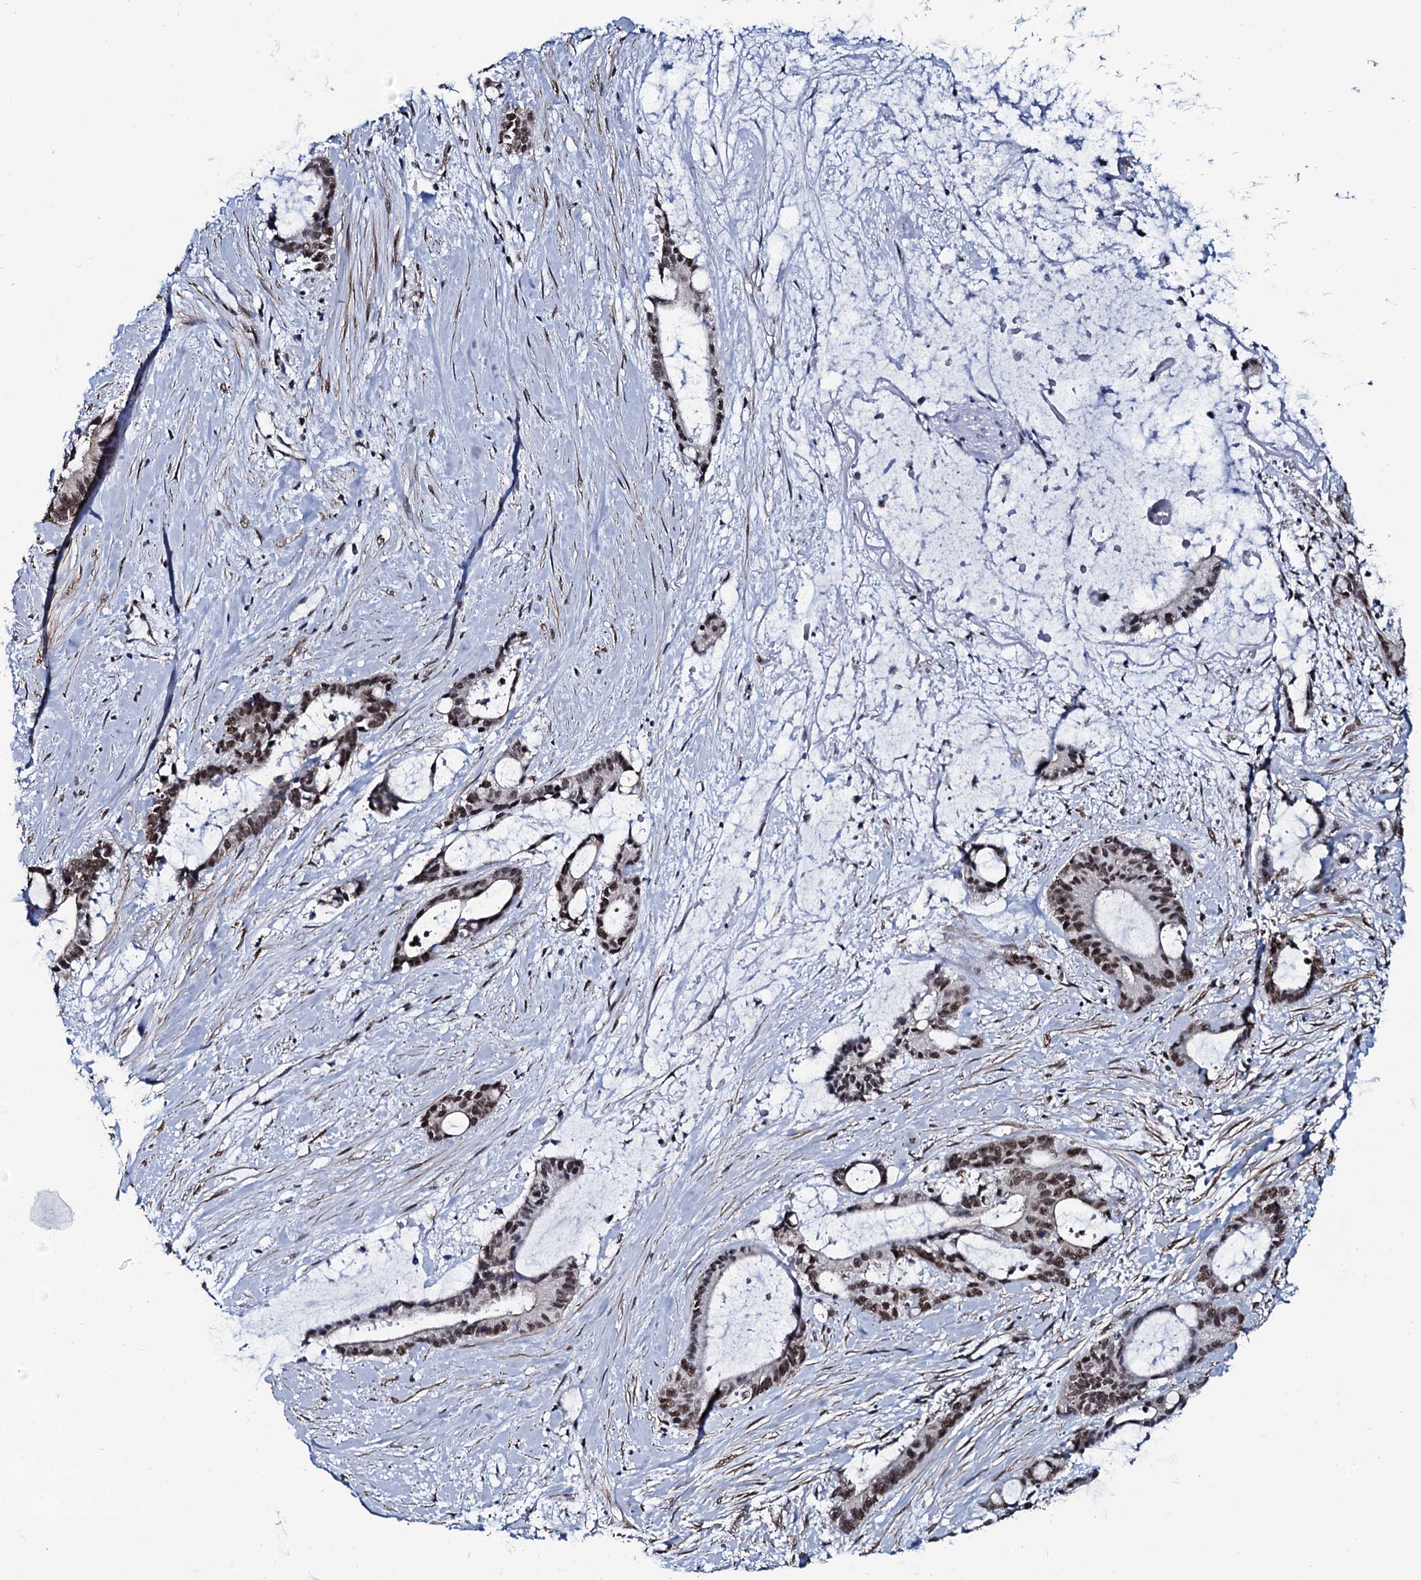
{"staining": {"intensity": "moderate", "quantity": ">75%", "location": "nuclear"}, "tissue": "liver cancer", "cell_type": "Tumor cells", "image_type": "cancer", "snomed": [{"axis": "morphology", "description": "Normal tissue, NOS"}, {"axis": "morphology", "description": "Cholangiocarcinoma"}, {"axis": "topography", "description": "Liver"}, {"axis": "topography", "description": "Peripheral nerve tissue"}], "caption": "Protein expression analysis of liver cancer shows moderate nuclear expression in about >75% of tumor cells. Nuclei are stained in blue.", "gene": "CWC15", "patient": {"sex": "female", "age": 73}}